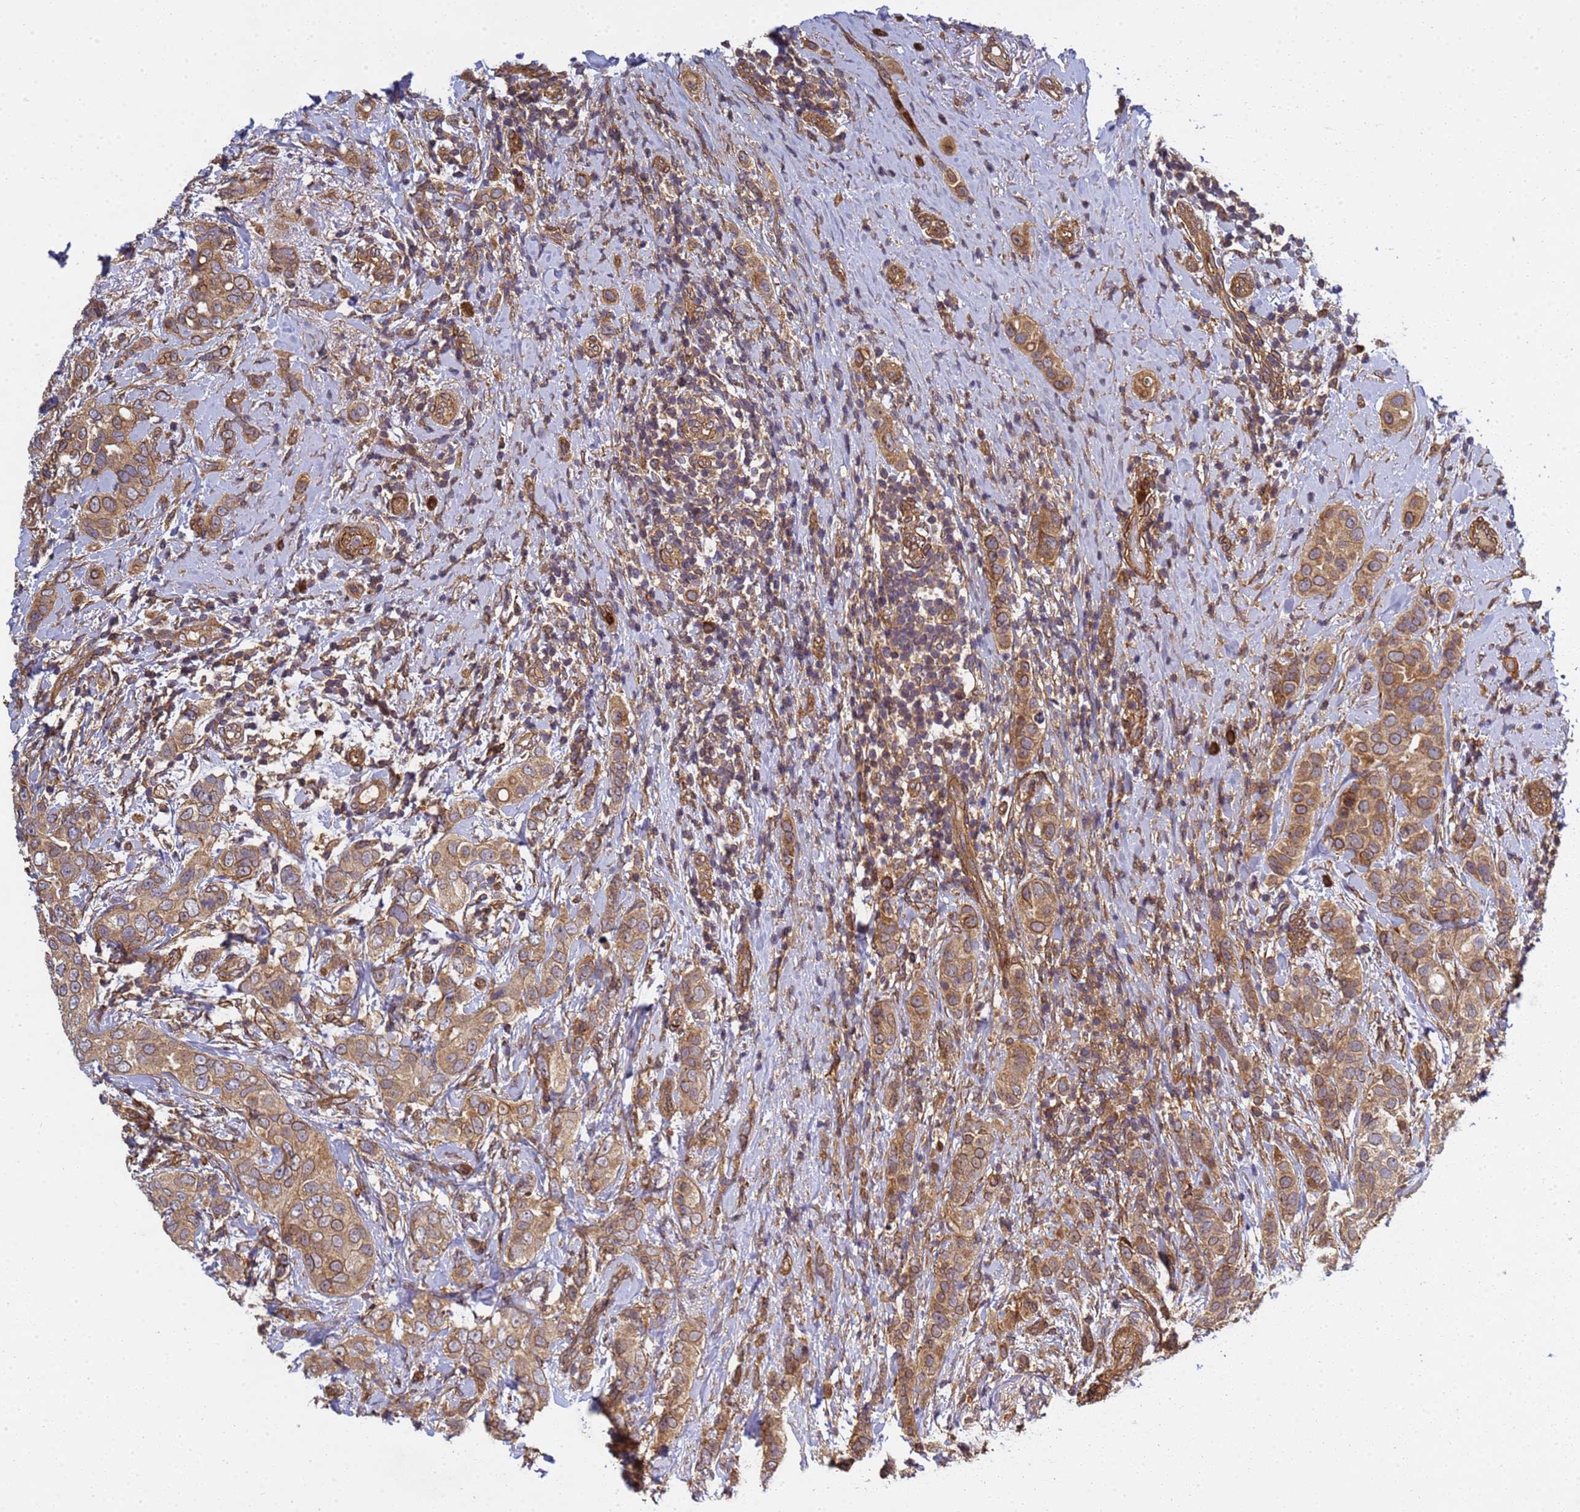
{"staining": {"intensity": "moderate", "quantity": ">75%", "location": "cytoplasmic/membranous"}, "tissue": "breast cancer", "cell_type": "Tumor cells", "image_type": "cancer", "snomed": [{"axis": "morphology", "description": "Lobular carcinoma"}, {"axis": "topography", "description": "Breast"}], "caption": "Breast cancer (lobular carcinoma) tissue reveals moderate cytoplasmic/membranous positivity in approximately >75% of tumor cells The protein is stained brown, and the nuclei are stained in blue (DAB IHC with brightfield microscopy, high magnification).", "gene": "C8orf34", "patient": {"sex": "female", "age": 51}}